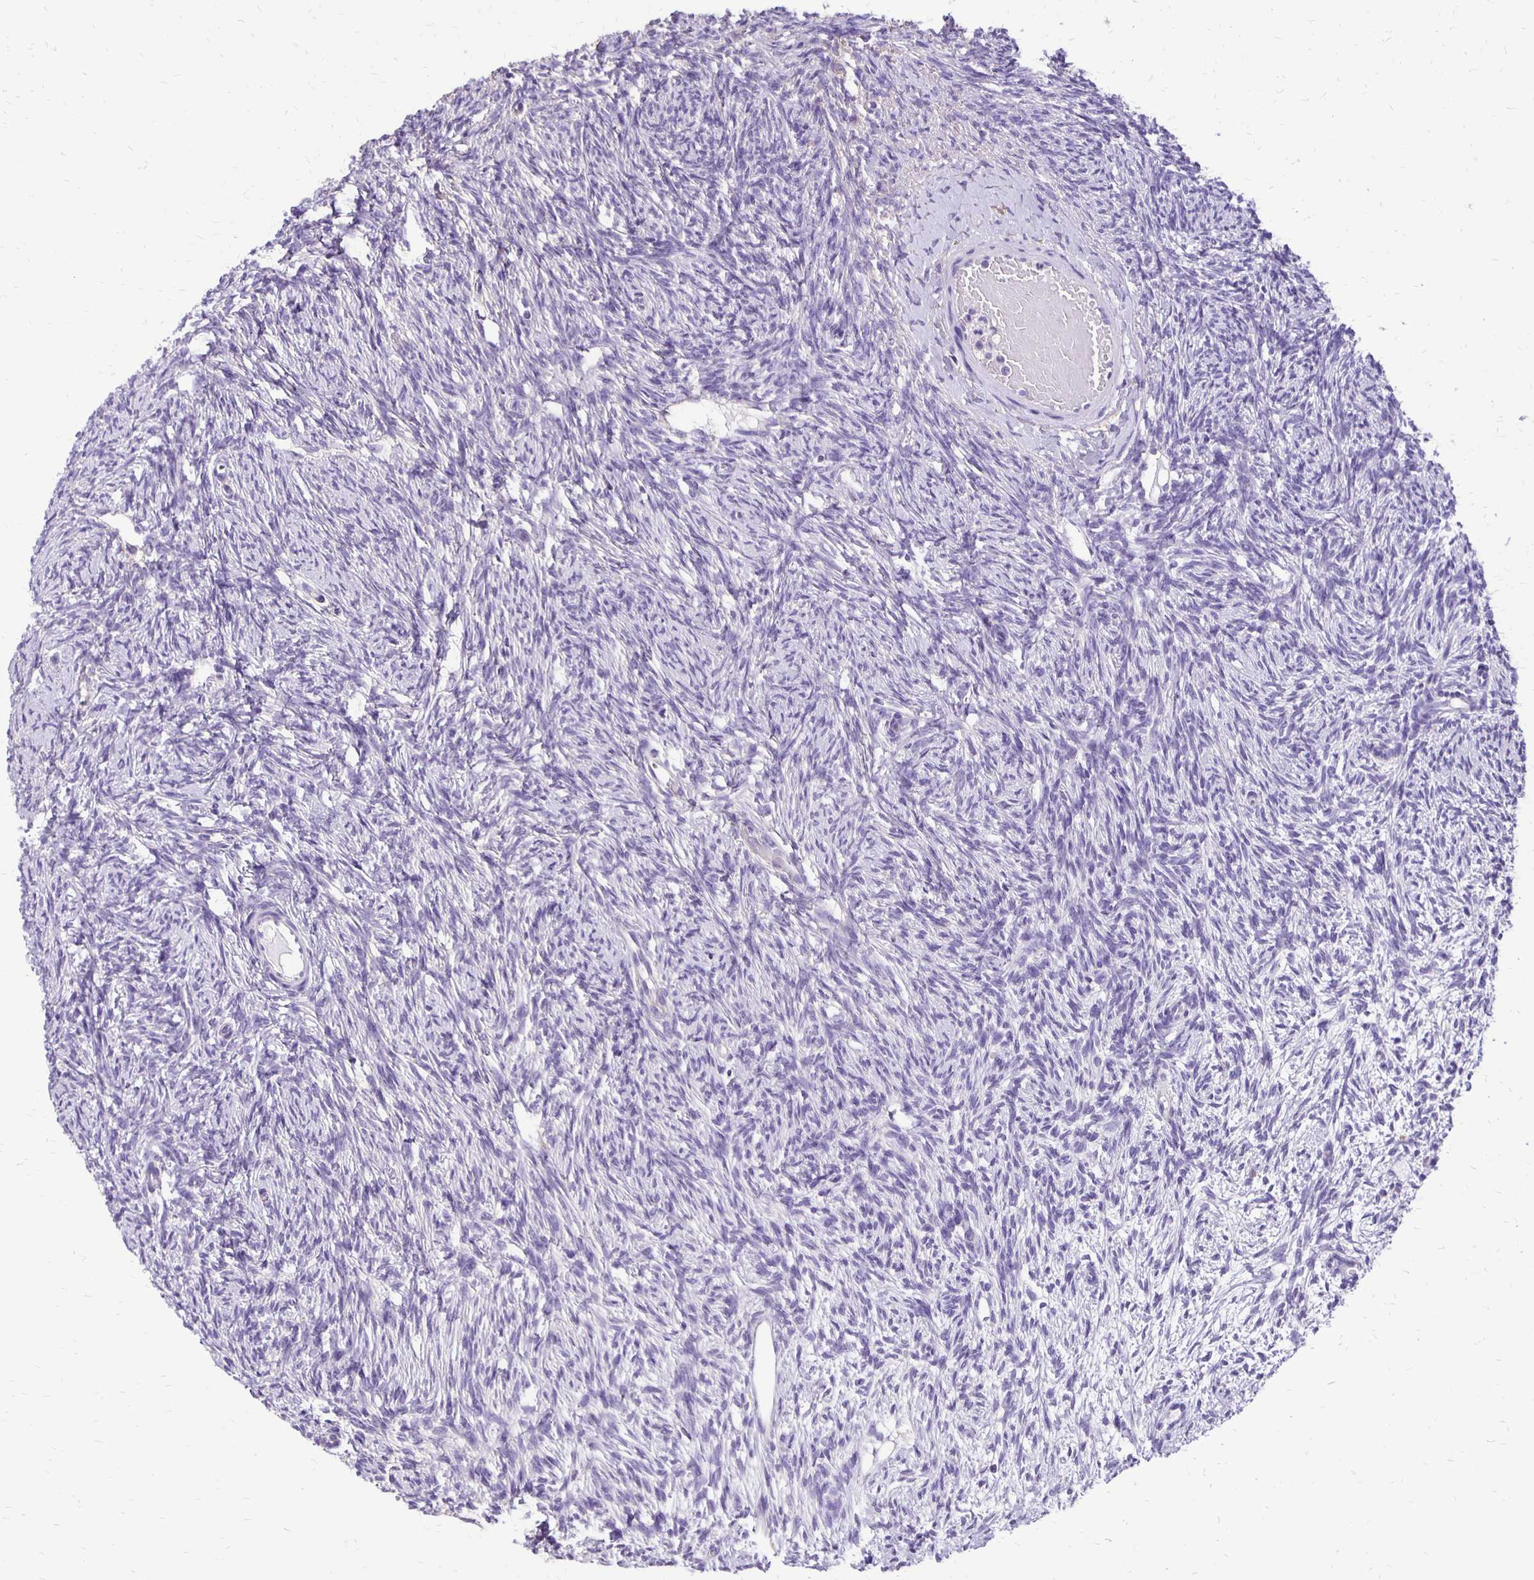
{"staining": {"intensity": "negative", "quantity": "none", "location": "none"}, "tissue": "ovary", "cell_type": "Ovarian stroma cells", "image_type": "normal", "snomed": [{"axis": "morphology", "description": "Normal tissue, NOS"}, {"axis": "topography", "description": "Ovary"}], "caption": "IHC of benign ovary reveals no expression in ovarian stroma cells. Brightfield microscopy of IHC stained with DAB (brown) and hematoxylin (blue), captured at high magnification.", "gene": "ANKRD45", "patient": {"sex": "female", "age": 33}}